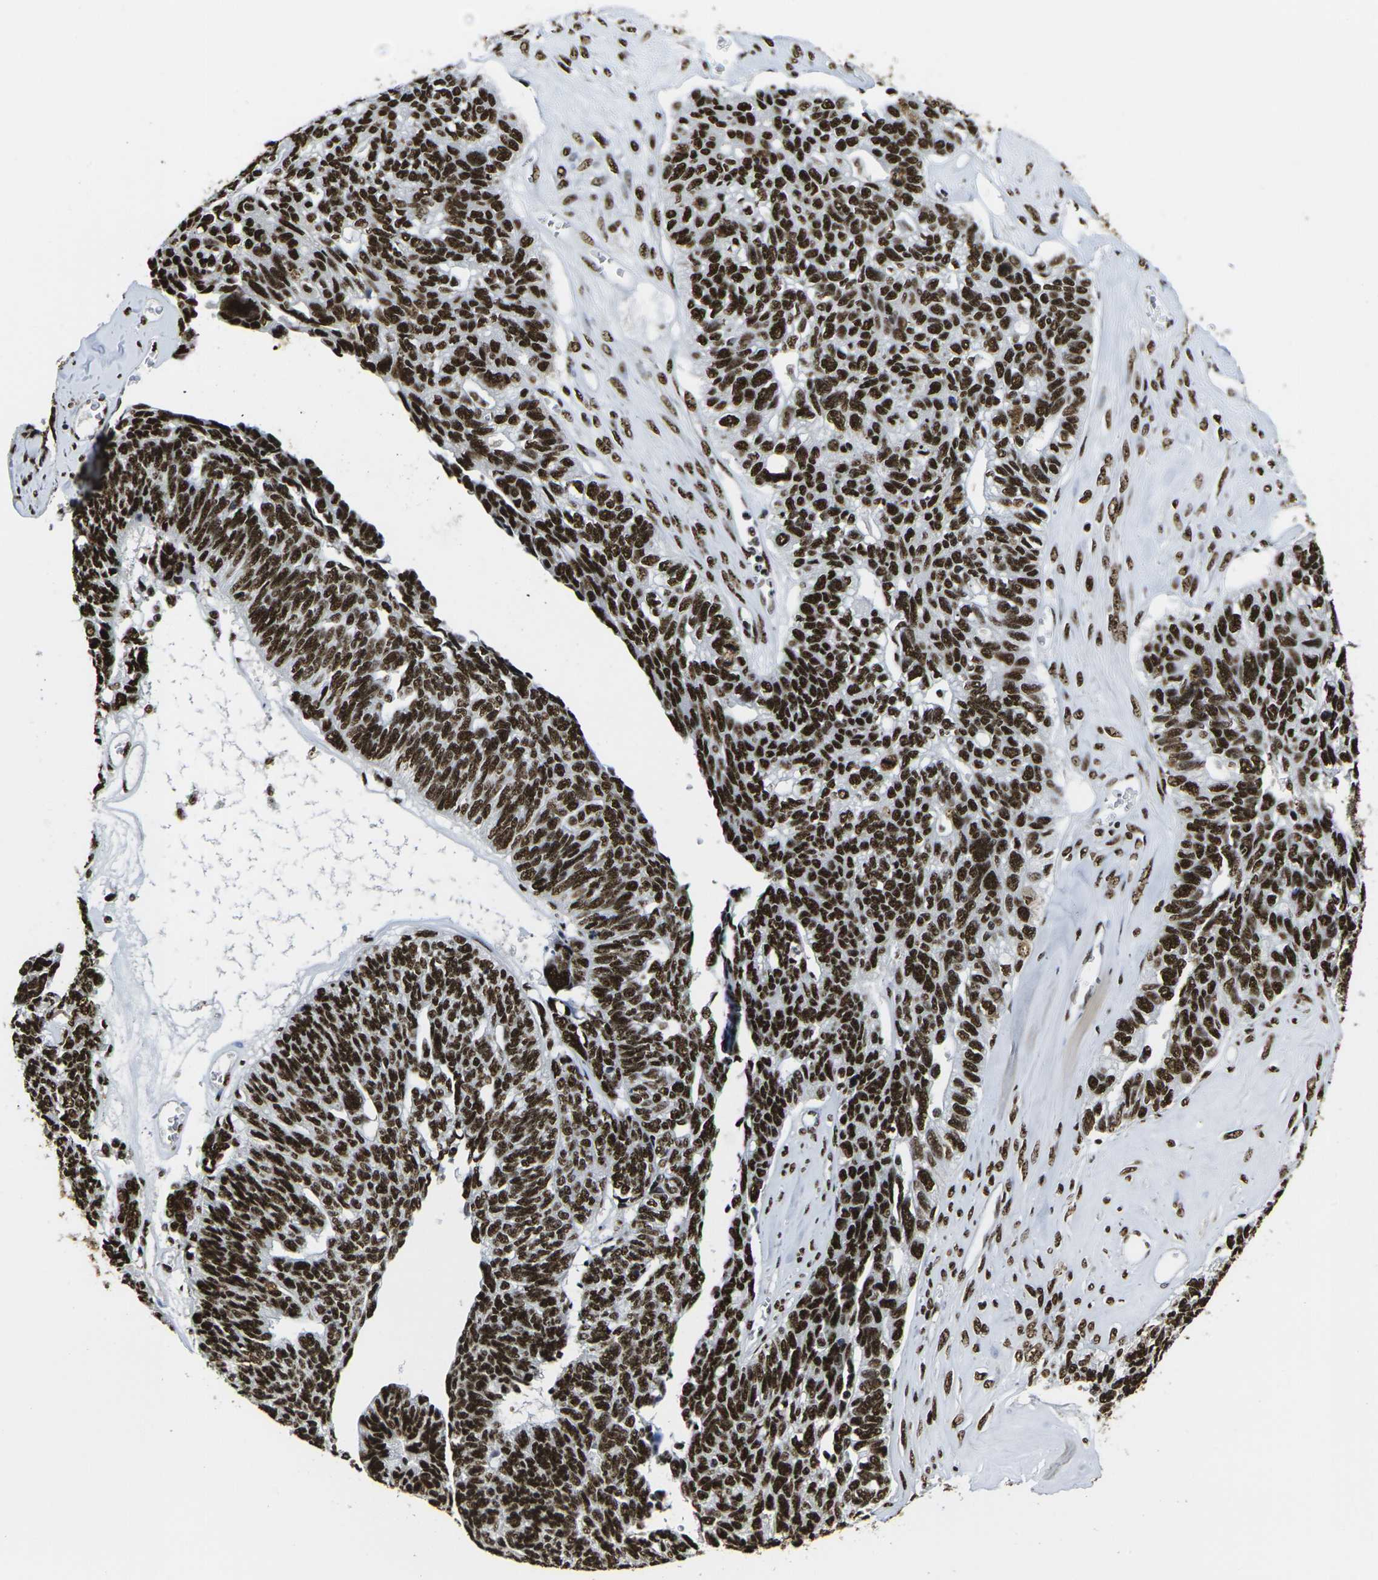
{"staining": {"intensity": "strong", "quantity": ">75%", "location": "nuclear"}, "tissue": "ovarian cancer", "cell_type": "Tumor cells", "image_type": "cancer", "snomed": [{"axis": "morphology", "description": "Cystadenocarcinoma, serous, NOS"}, {"axis": "topography", "description": "Ovary"}], "caption": "Immunohistochemistry (DAB (3,3'-diaminobenzidine)) staining of human ovarian cancer (serous cystadenocarcinoma) displays strong nuclear protein positivity in approximately >75% of tumor cells.", "gene": "SMARCC1", "patient": {"sex": "female", "age": 79}}